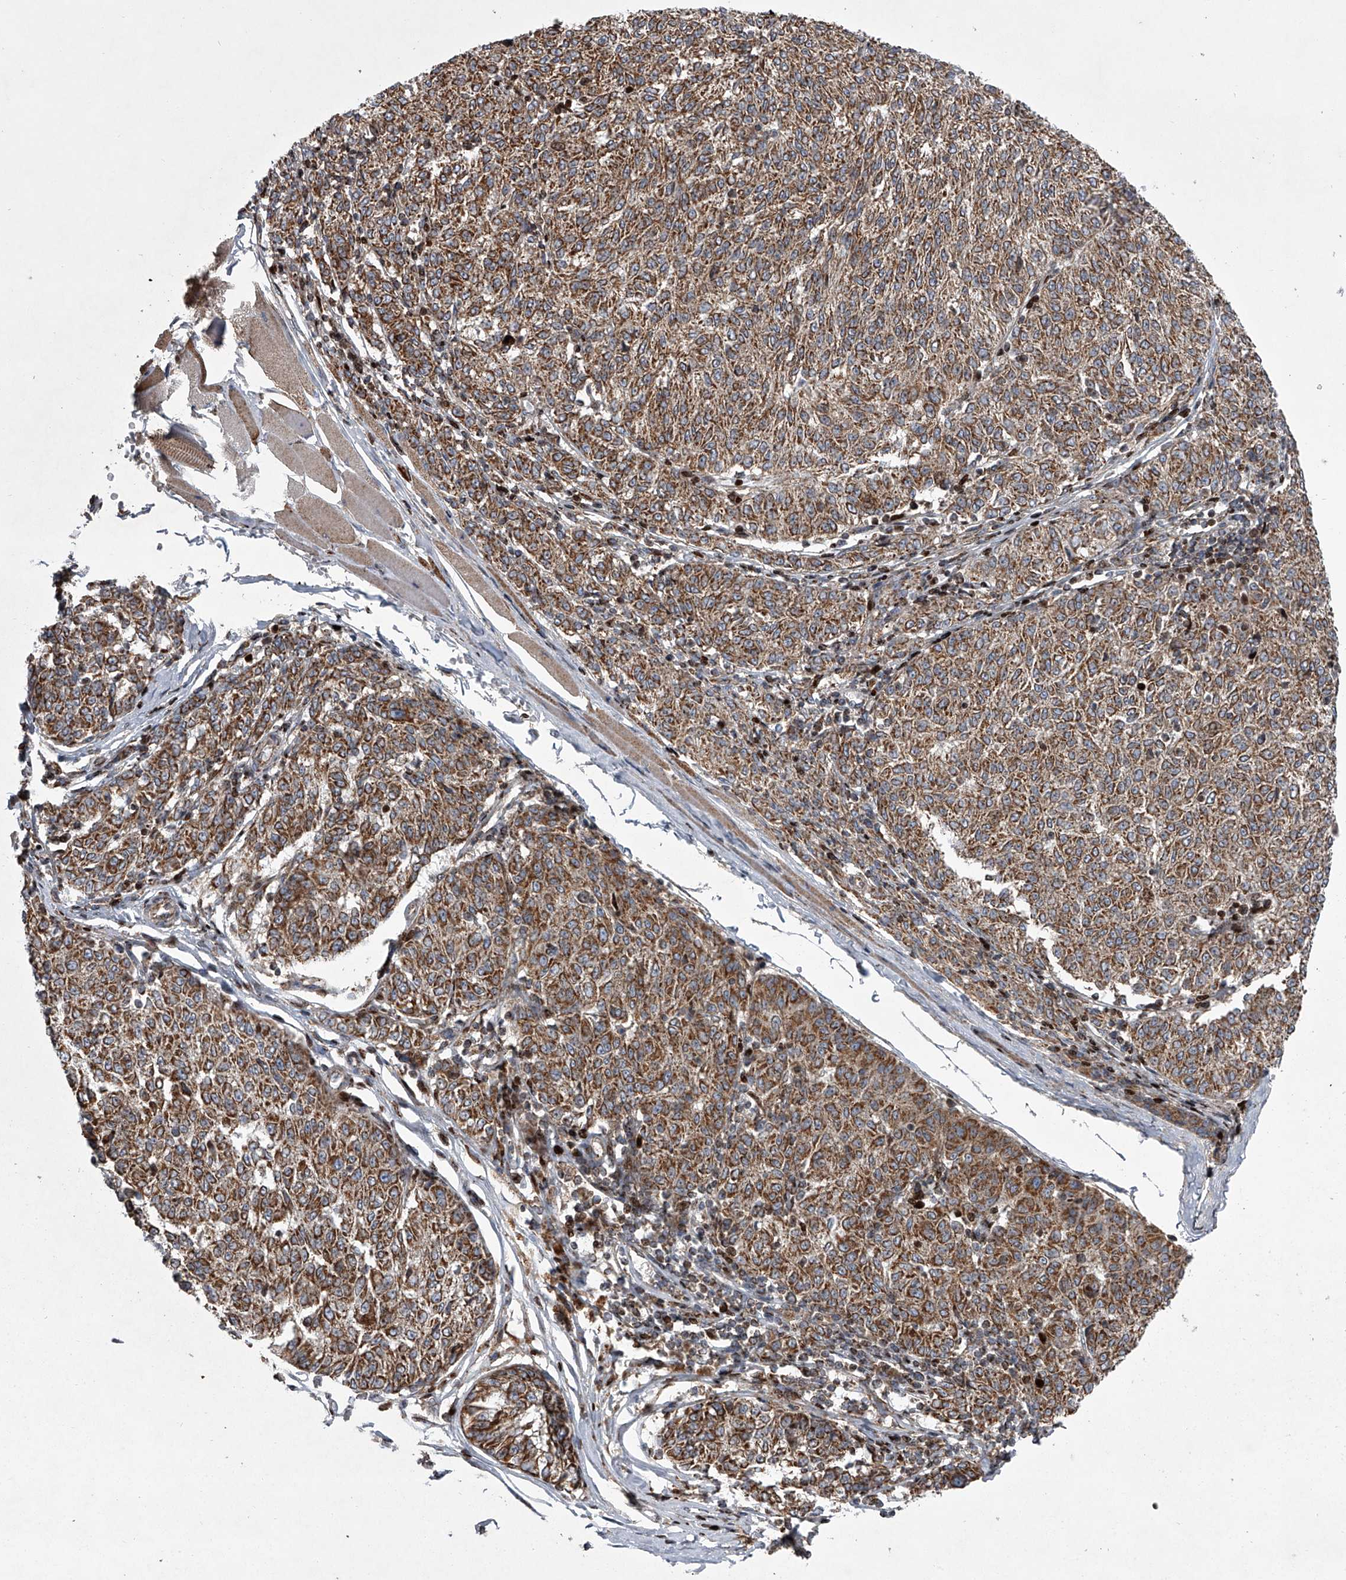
{"staining": {"intensity": "moderate", "quantity": ">75%", "location": "cytoplasmic/membranous"}, "tissue": "melanoma", "cell_type": "Tumor cells", "image_type": "cancer", "snomed": [{"axis": "morphology", "description": "Malignant melanoma, NOS"}, {"axis": "topography", "description": "Skin"}], "caption": "An immunohistochemistry histopathology image of tumor tissue is shown. Protein staining in brown shows moderate cytoplasmic/membranous positivity in melanoma within tumor cells. (DAB (3,3'-diaminobenzidine) IHC, brown staining for protein, blue staining for nuclei).", "gene": "STRADA", "patient": {"sex": "female", "age": 72}}